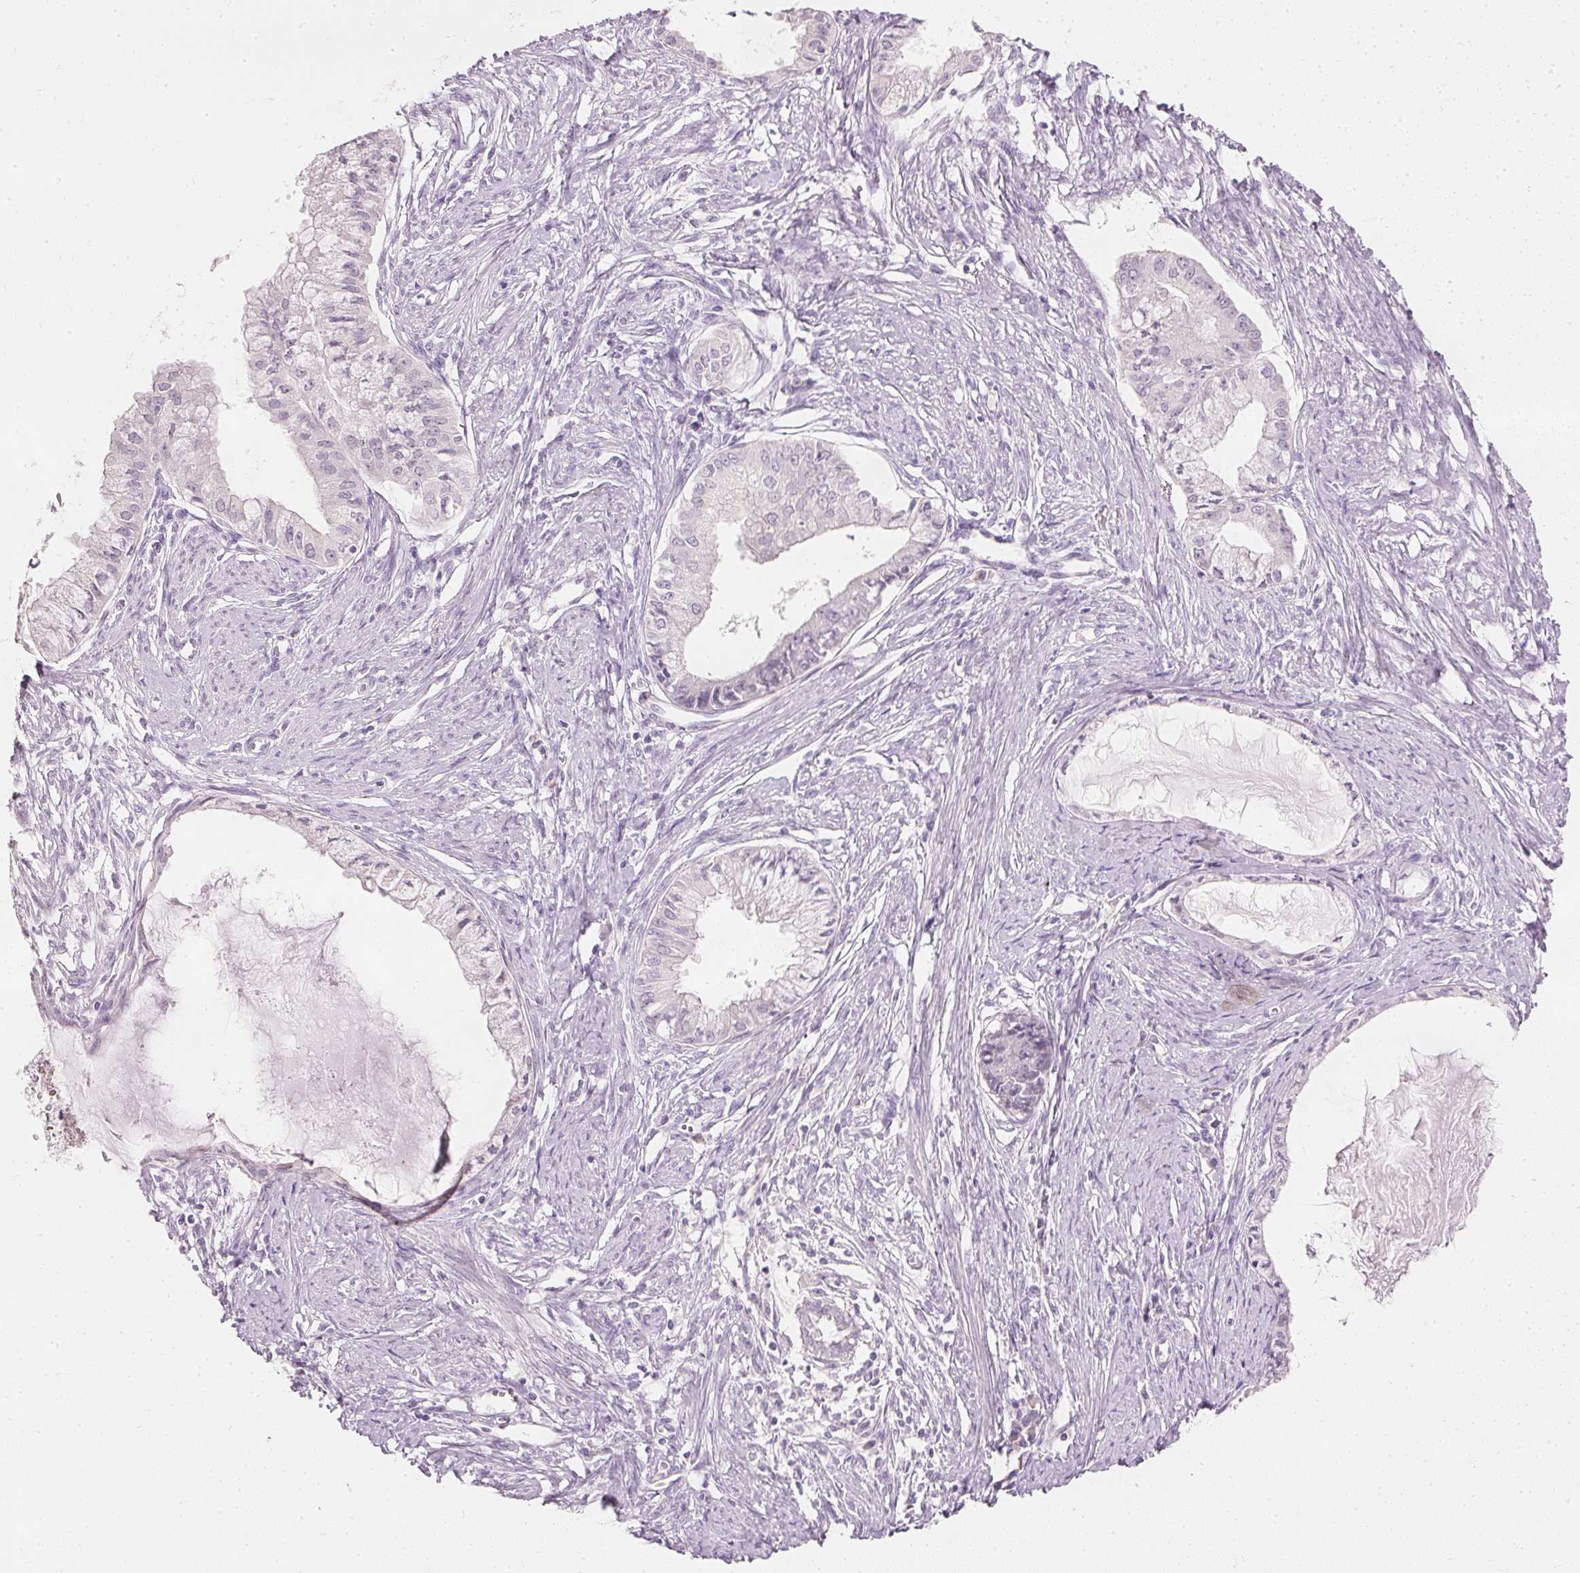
{"staining": {"intensity": "negative", "quantity": "none", "location": "none"}, "tissue": "endometrial cancer", "cell_type": "Tumor cells", "image_type": "cancer", "snomed": [{"axis": "morphology", "description": "Adenocarcinoma, NOS"}, {"axis": "topography", "description": "Endometrium"}], "caption": "Tumor cells show no significant expression in adenocarcinoma (endometrial). Brightfield microscopy of immunohistochemistry stained with DAB (brown) and hematoxylin (blue), captured at high magnification.", "gene": "ELAVL3", "patient": {"sex": "female", "age": 76}}